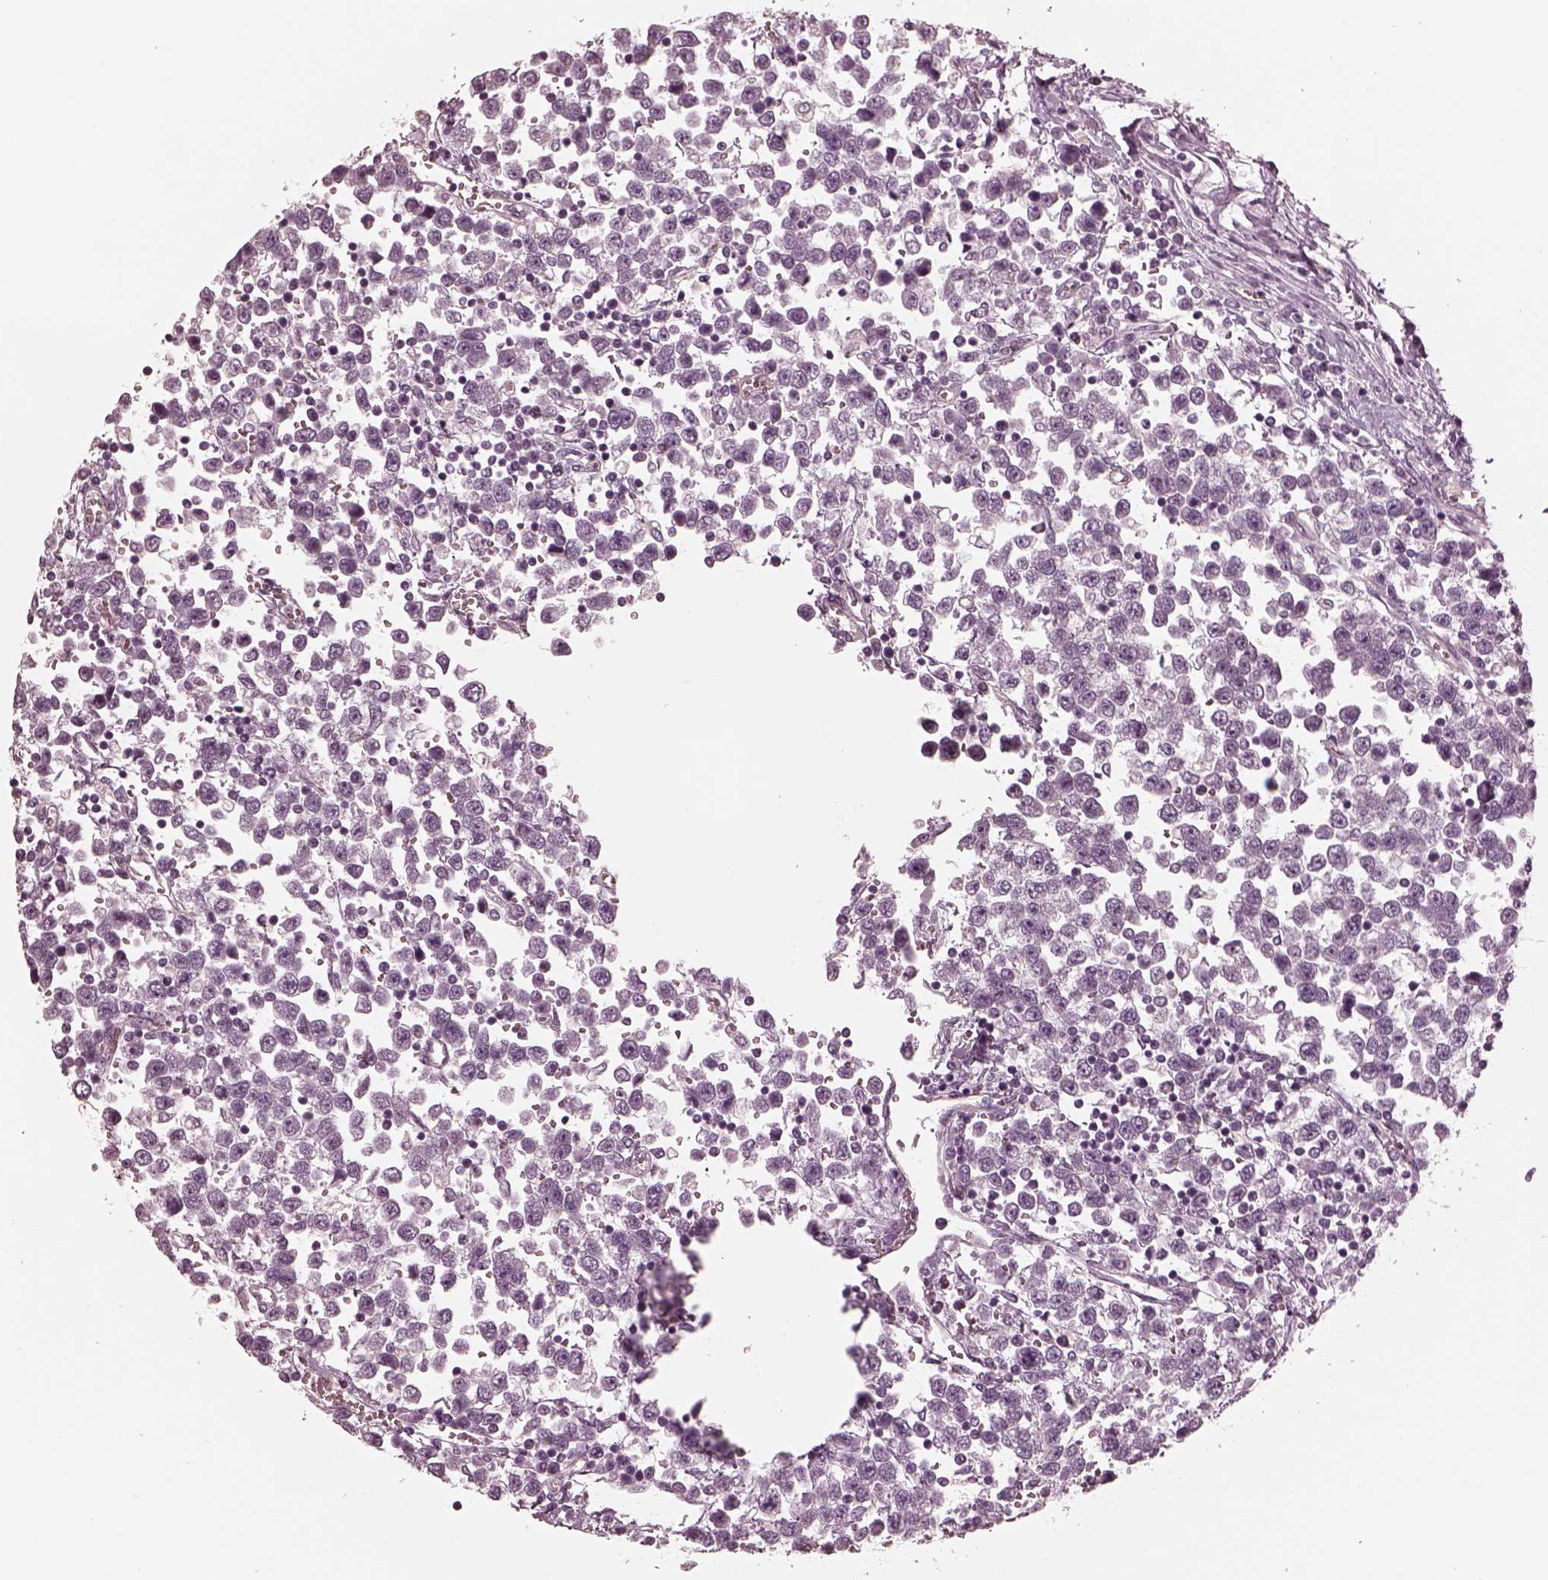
{"staining": {"intensity": "negative", "quantity": "none", "location": "none"}, "tissue": "testis cancer", "cell_type": "Tumor cells", "image_type": "cancer", "snomed": [{"axis": "morphology", "description": "Seminoma, NOS"}, {"axis": "topography", "description": "Testis"}], "caption": "Seminoma (testis) was stained to show a protein in brown. There is no significant expression in tumor cells.", "gene": "KIF6", "patient": {"sex": "male", "age": 34}}